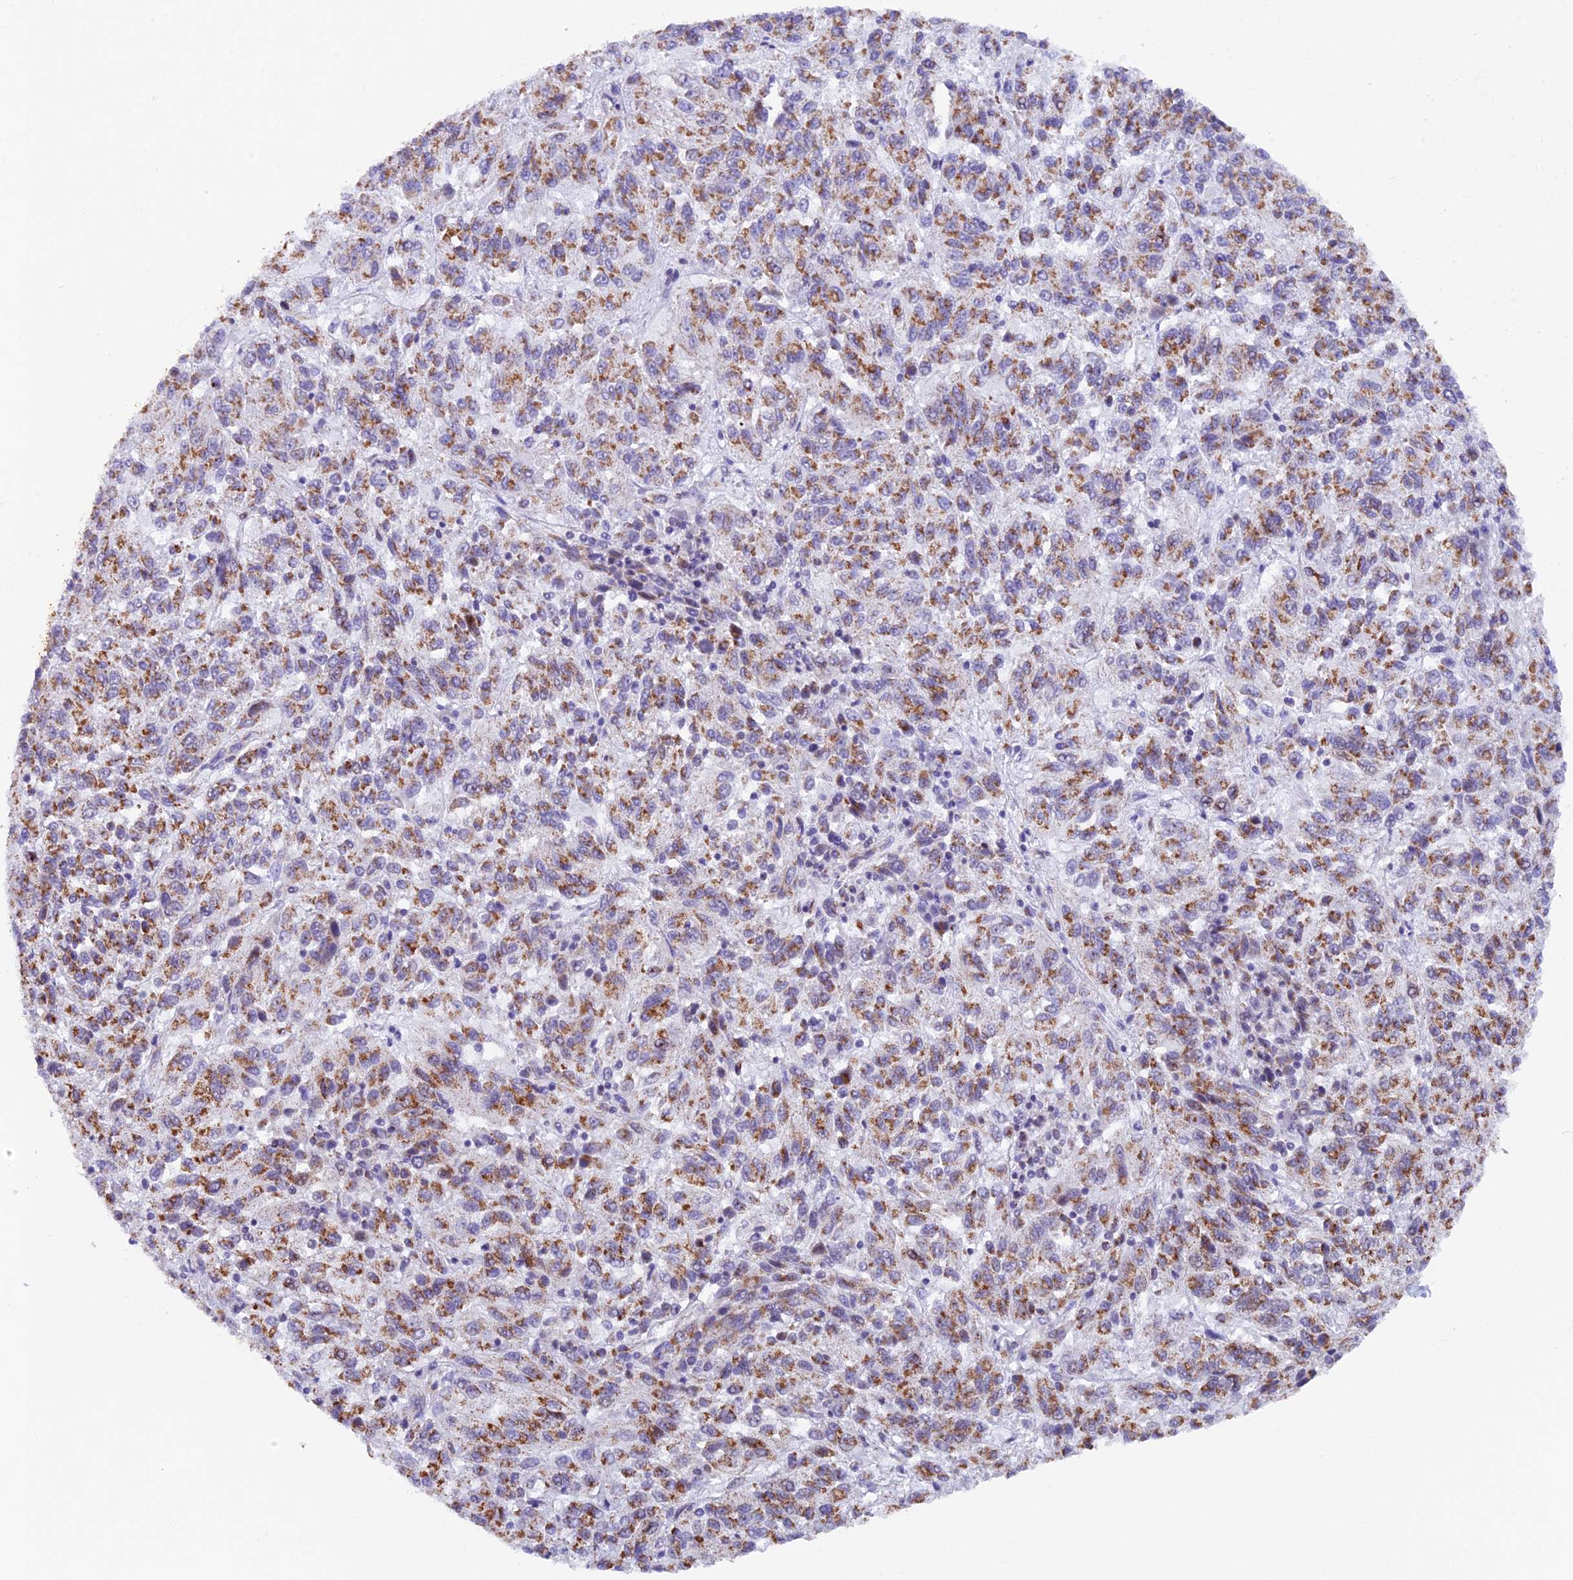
{"staining": {"intensity": "moderate", "quantity": ">75%", "location": "cytoplasmic/membranous"}, "tissue": "melanoma", "cell_type": "Tumor cells", "image_type": "cancer", "snomed": [{"axis": "morphology", "description": "Malignant melanoma, Metastatic site"}, {"axis": "topography", "description": "Lung"}], "caption": "Immunohistochemical staining of malignant melanoma (metastatic site) reveals medium levels of moderate cytoplasmic/membranous positivity in approximately >75% of tumor cells.", "gene": "TFAM", "patient": {"sex": "male", "age": 64}}